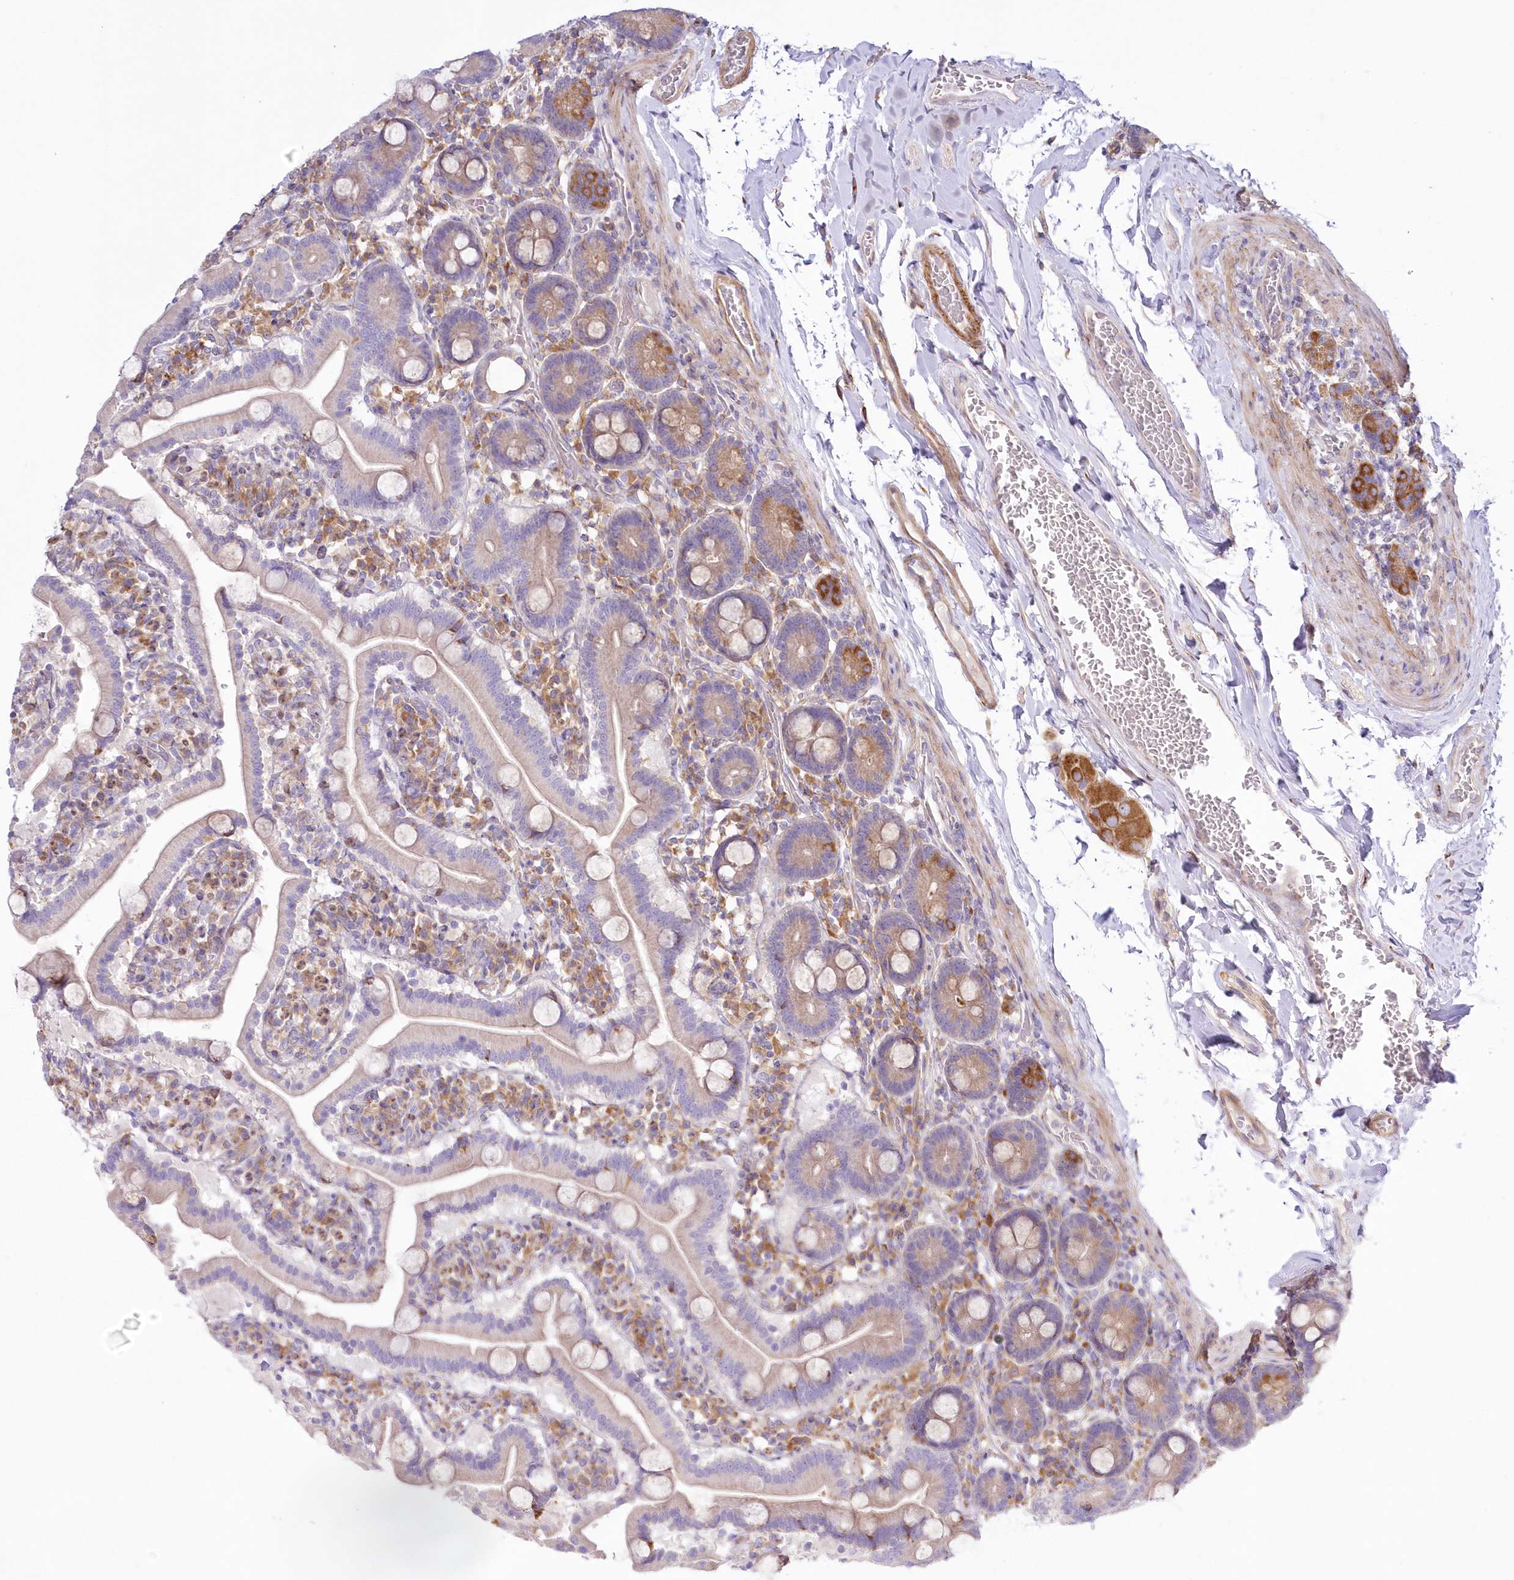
{"staining": {"intensity": "moderate", "quantity": "25%-75%", "location": "cytoplasmic/membranous"}, "tissue": "duodenum", "cell_type": "Glandular cells", "image_type": "normal", "snomed": [{"axis": "morphology", "description": "Normal tissue, NOS"}, {"axis": "topography", "description": "Duodenum"}], "caption": "IHC micrograph of unremarkable duodenum: duodenum stained using immunohistochemistry (IHC) shows medium levels of moderate protein expression localized specifically in the cytoplasmic/membranous of glandular cells, appearing as a cytoplasmic/membranous brown color.", "gene": "ARFGEF3", "patient": {"sex": "male", "age": 55}}